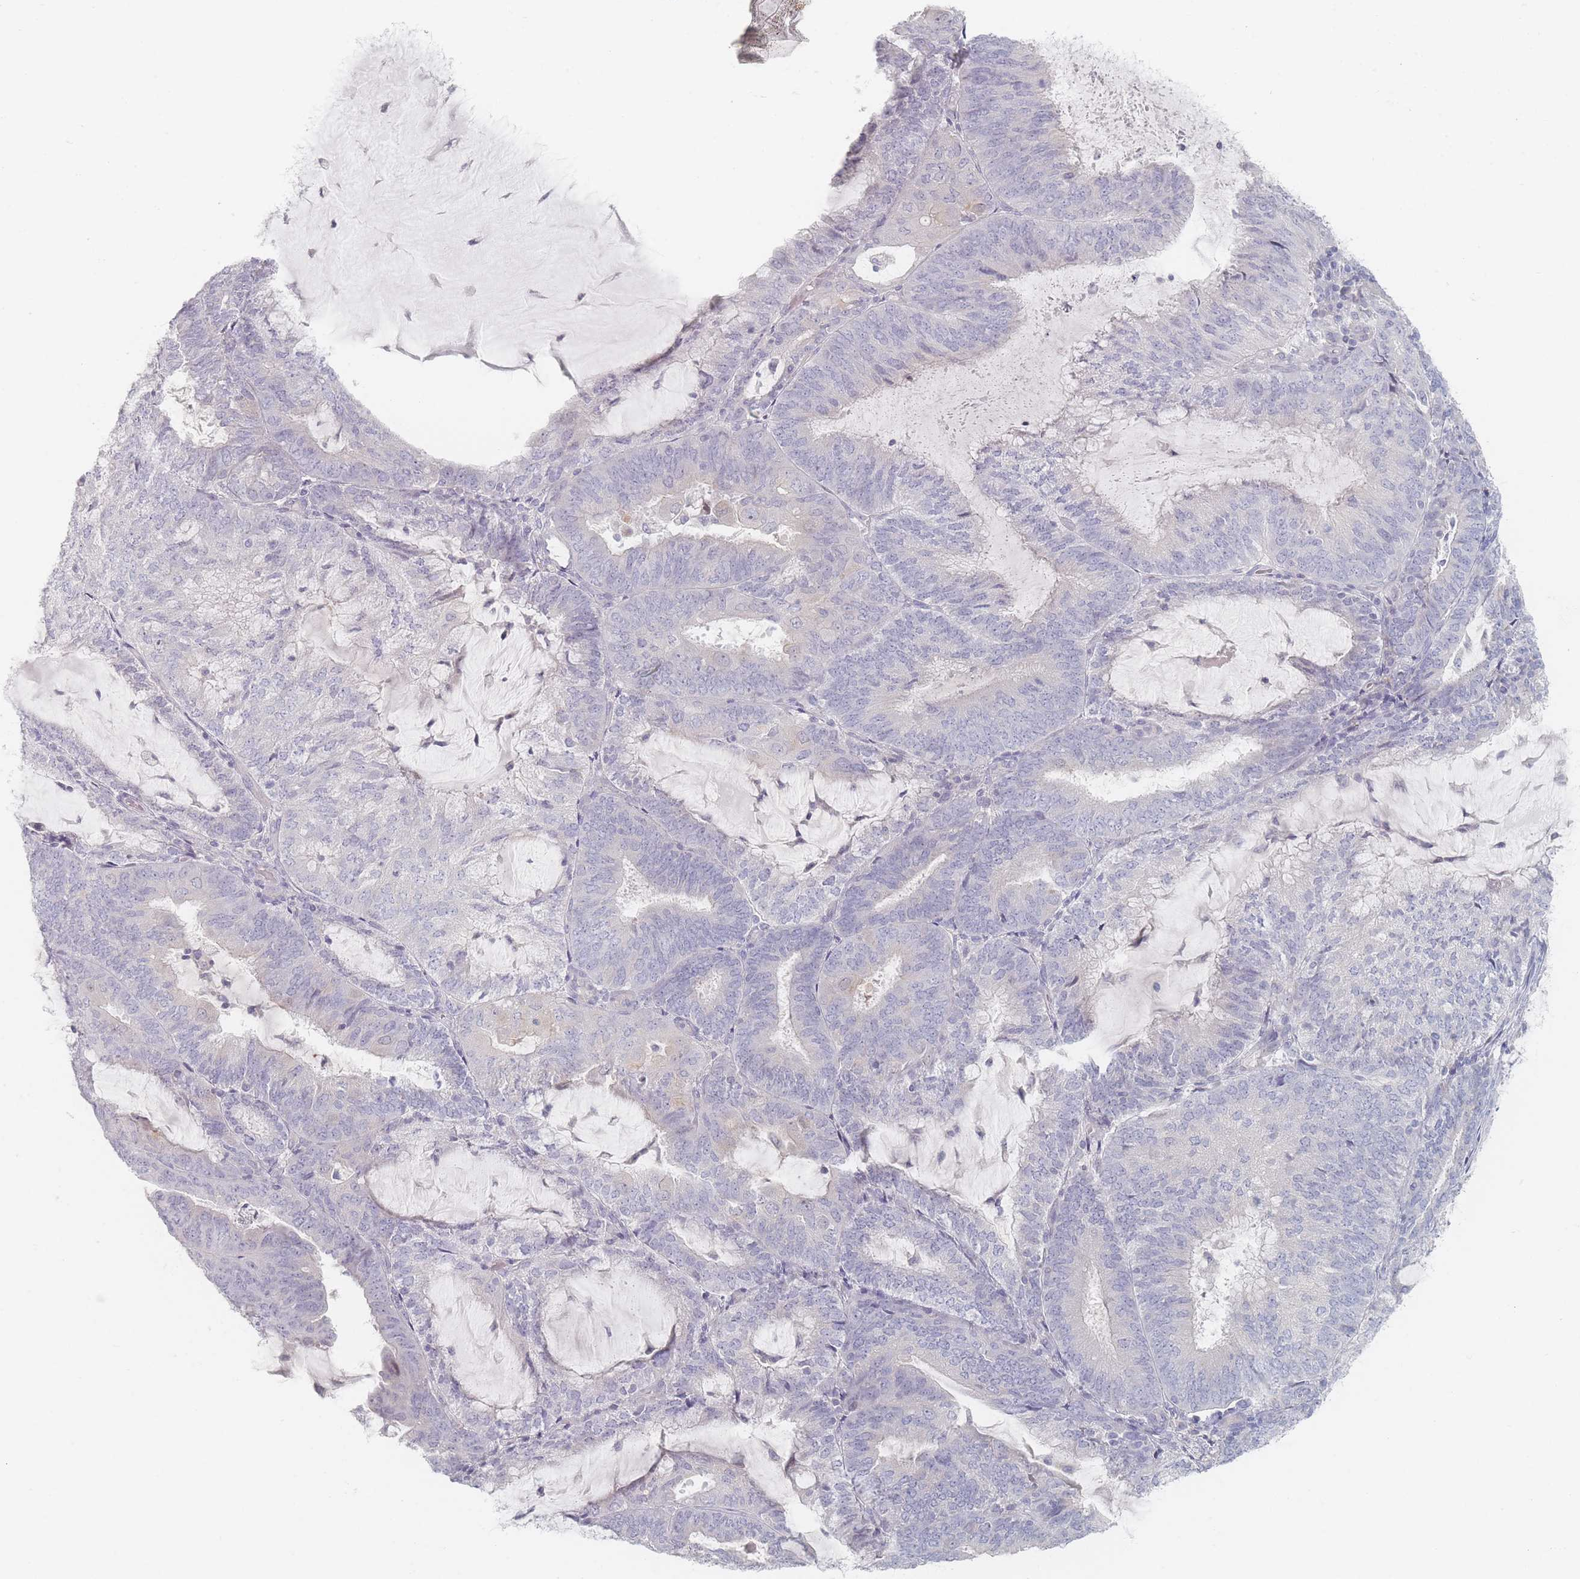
{"staining": {"intensity": "negative", "quantity": "none", "location": "none"}, "tissue": "endometrial cancer", "cell_type": "Tumor cells", "image_type": "cancer", "snomed": [{"axis": "morphology", "description": "Adenocarcinoma, NOS"}, {"axis": "topography", "description": "Endometrium"}], "caption": "This photomicrograph is of adenocarcinoma (endometrial) stained with immunohistochemistry (IHC) to label a protein in brown with the nuclei are counter-stained blue. There is no staining in tumor cells. (Brightfield microscopy of DAB immunohistochemistry at high magnification).", "gene": "CD37", "patient": {"sex": "female", "age": 81}}